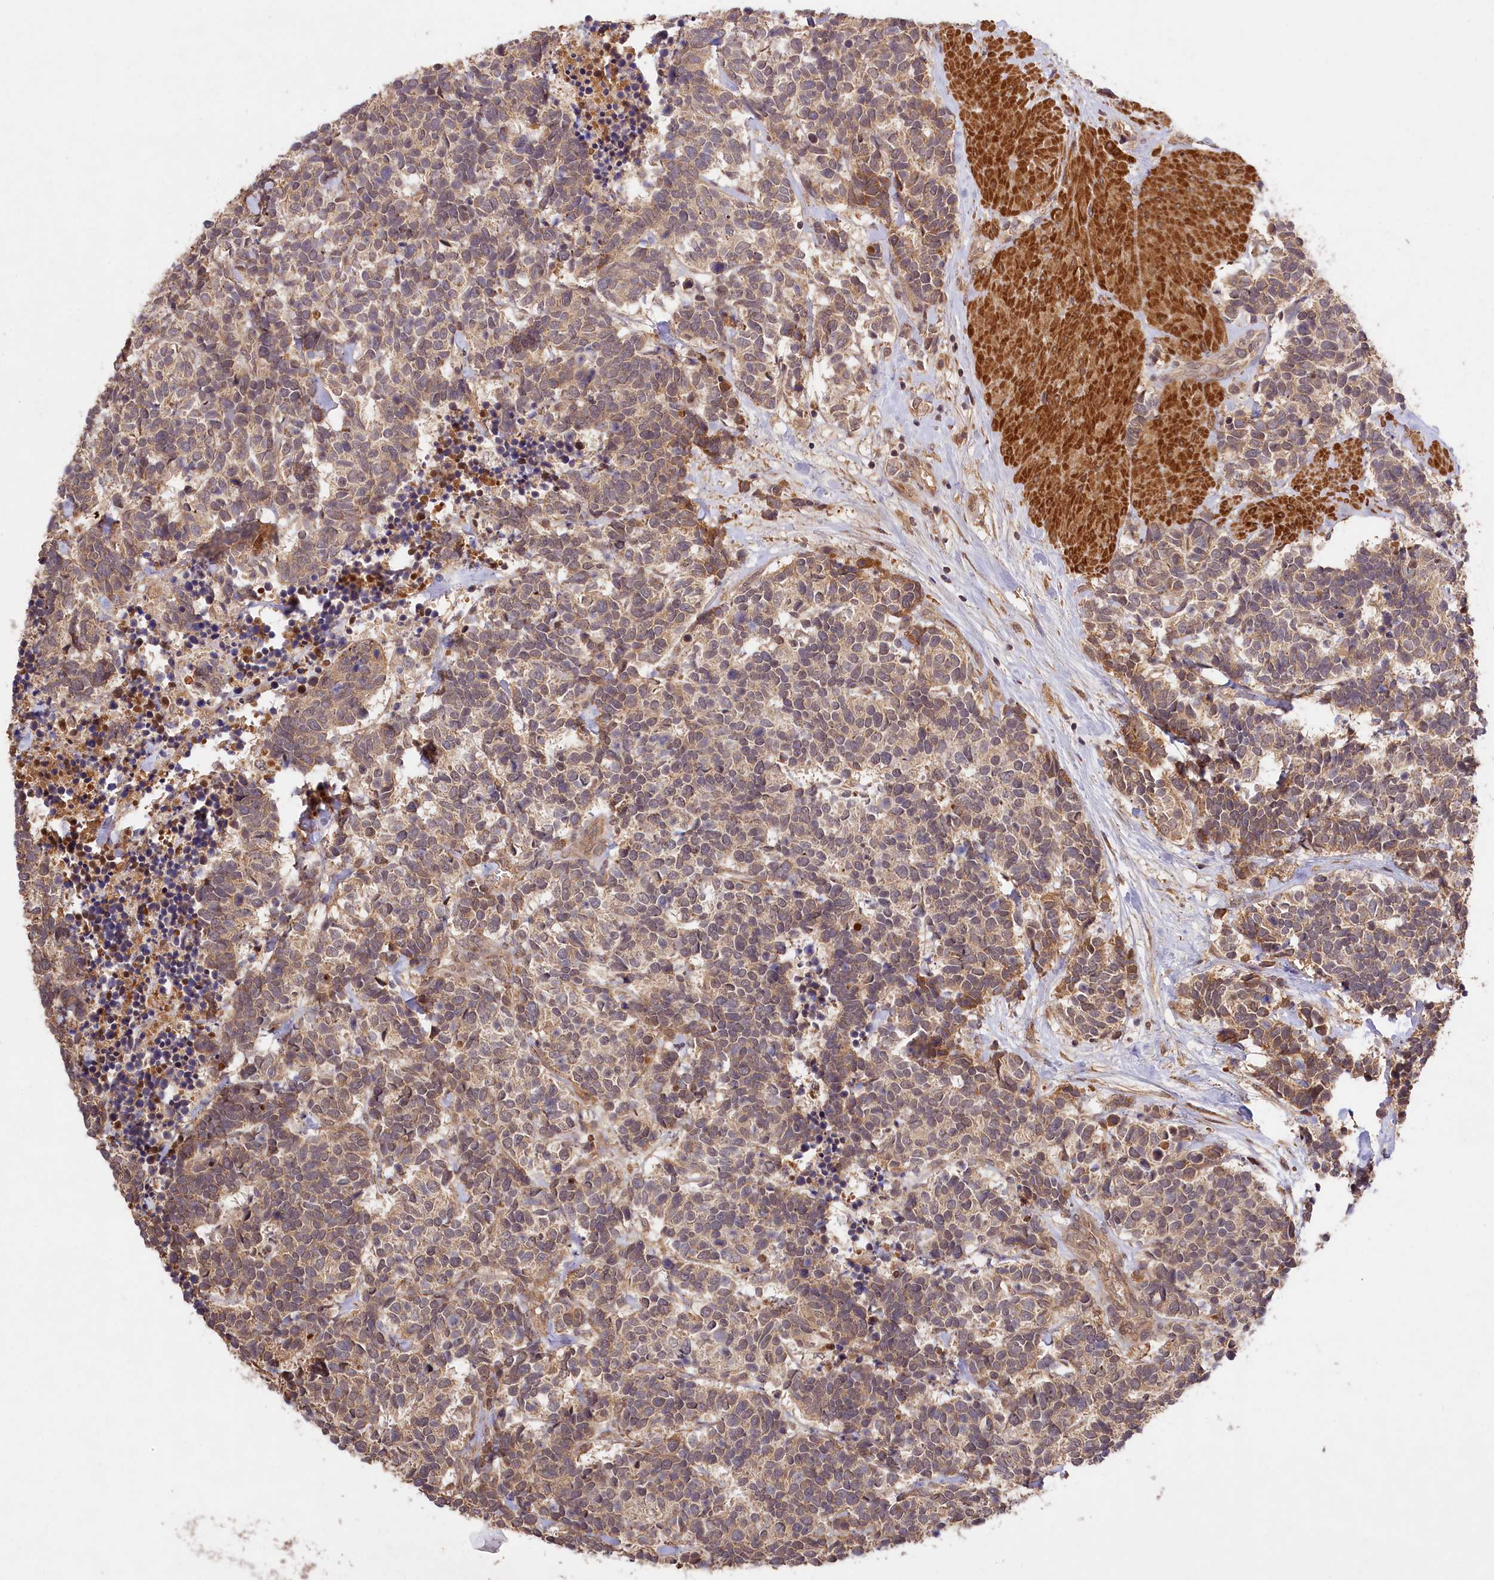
{"staining": {"intensity": "weak", "quantity": ">75%", "location": "cytoplasmic/membranous"}, "tissue": "carcinoid", "cell_type": "Tumor cells", "image_type": "cancer", "snomed": [{"axis": "morphology", "description": "Carcinoma, NOS"}, {"axis": "morphology", "description": "Carcinoid, malignant, NOS"}, {"axis": "topography", "description": "Urinary bladder"}], "caption": "The micrograph displays a brown stain indicating the presence of a protein in the cytoplasmic/membranous of tumor cells in carcinoid. The protein is shown in brown color, while the nuclei are stained blue.", "gene": "MCF2L2", "patient": {"sex": "male", "age": 57}}